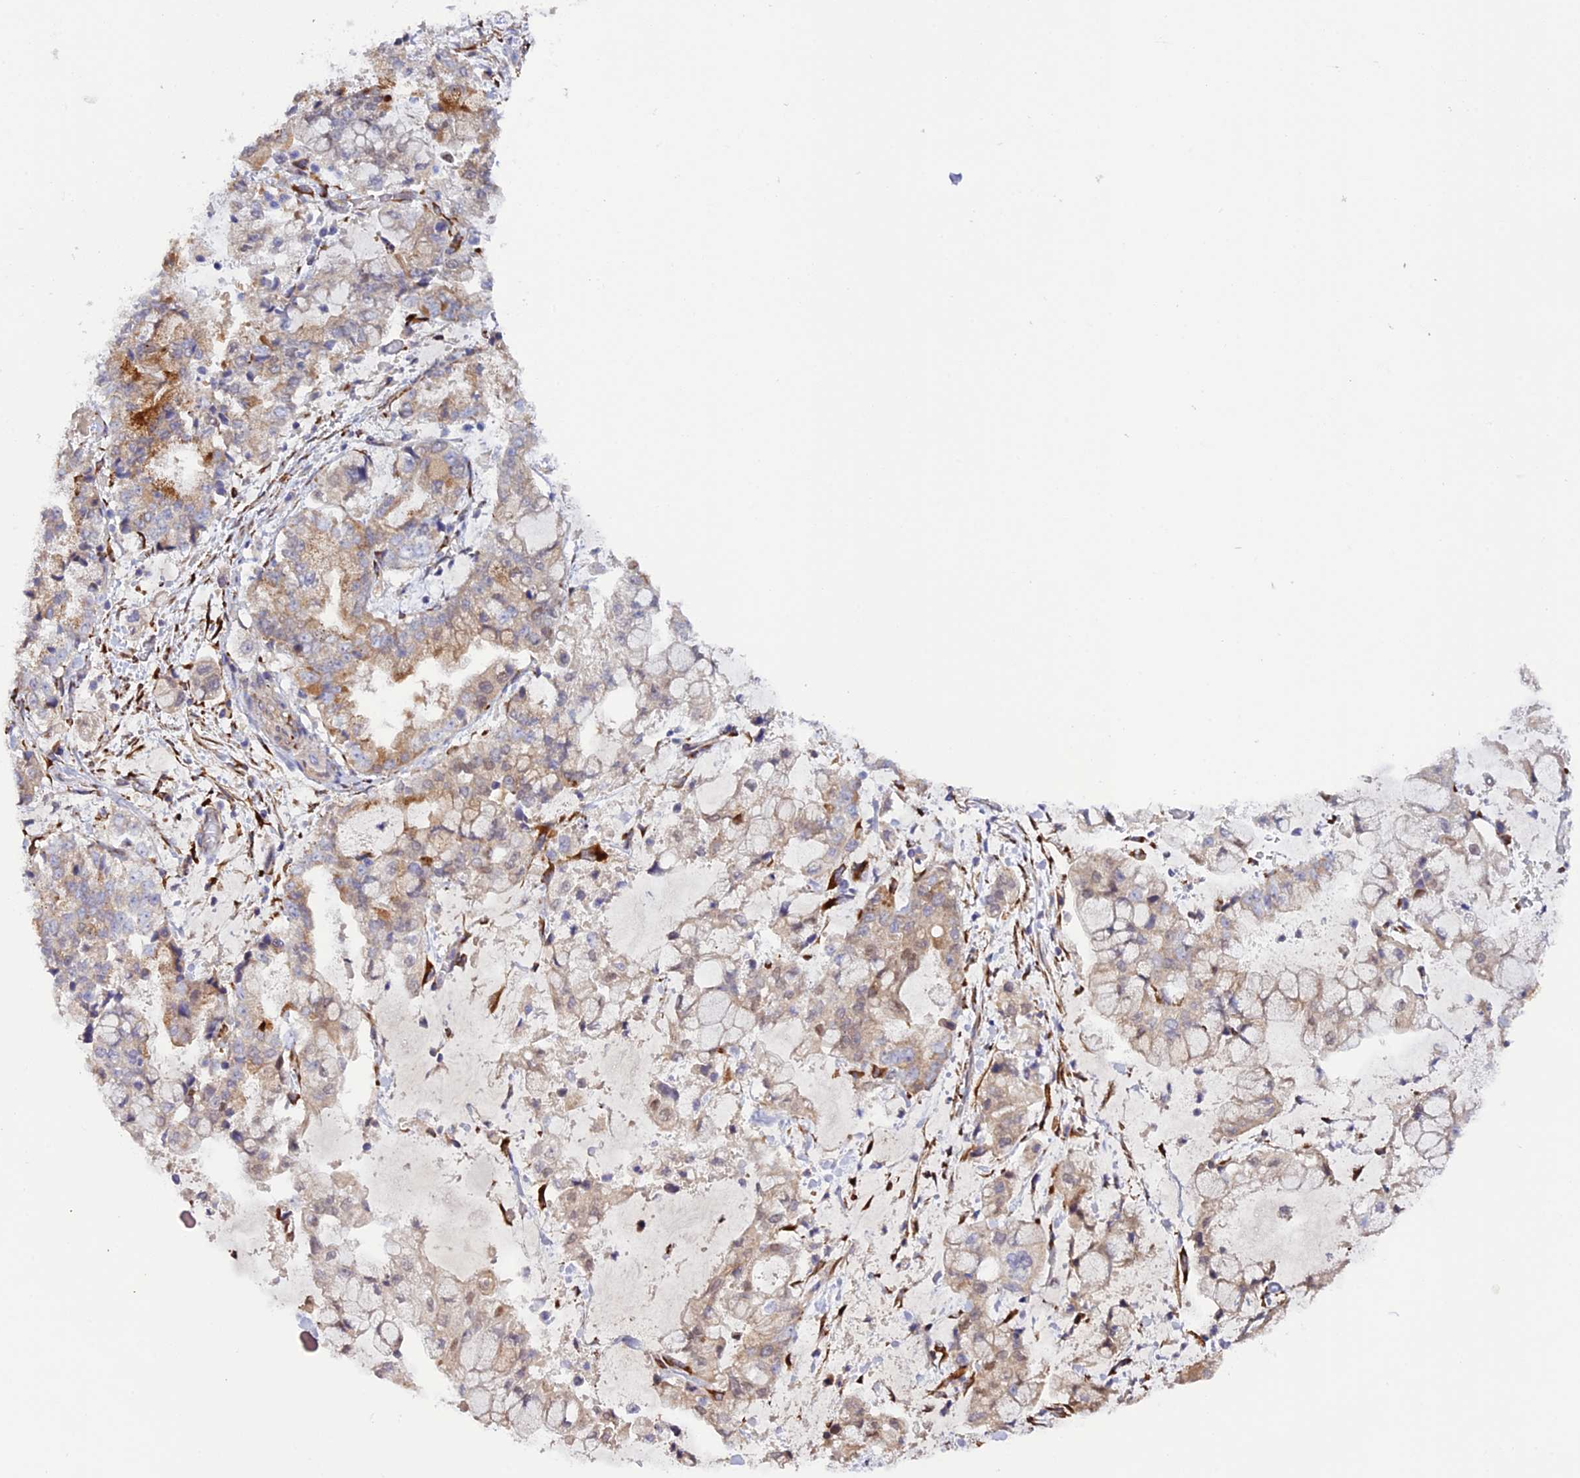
{"staining": {"intensity": "moderate", "quantity": "<25%", "location": "cytoplasmic/membranous"}, "tissue": "stomach cancer", "cell_type": "Tumor cells", "image_type": "cancer", "snomed": [{"axis": "morphology", "description": "Adenocarcinoma, NOS"}, {"axis": "topography", "description": "Stomach"}], "caption": "Immunohistochemical staining of stomach cancer displays low levels of moderate cytoplasmic/membranous staining in about <25% of tumor cells.", "gene": "P3H3", "patient": {"sex": "male", "age": 76}}